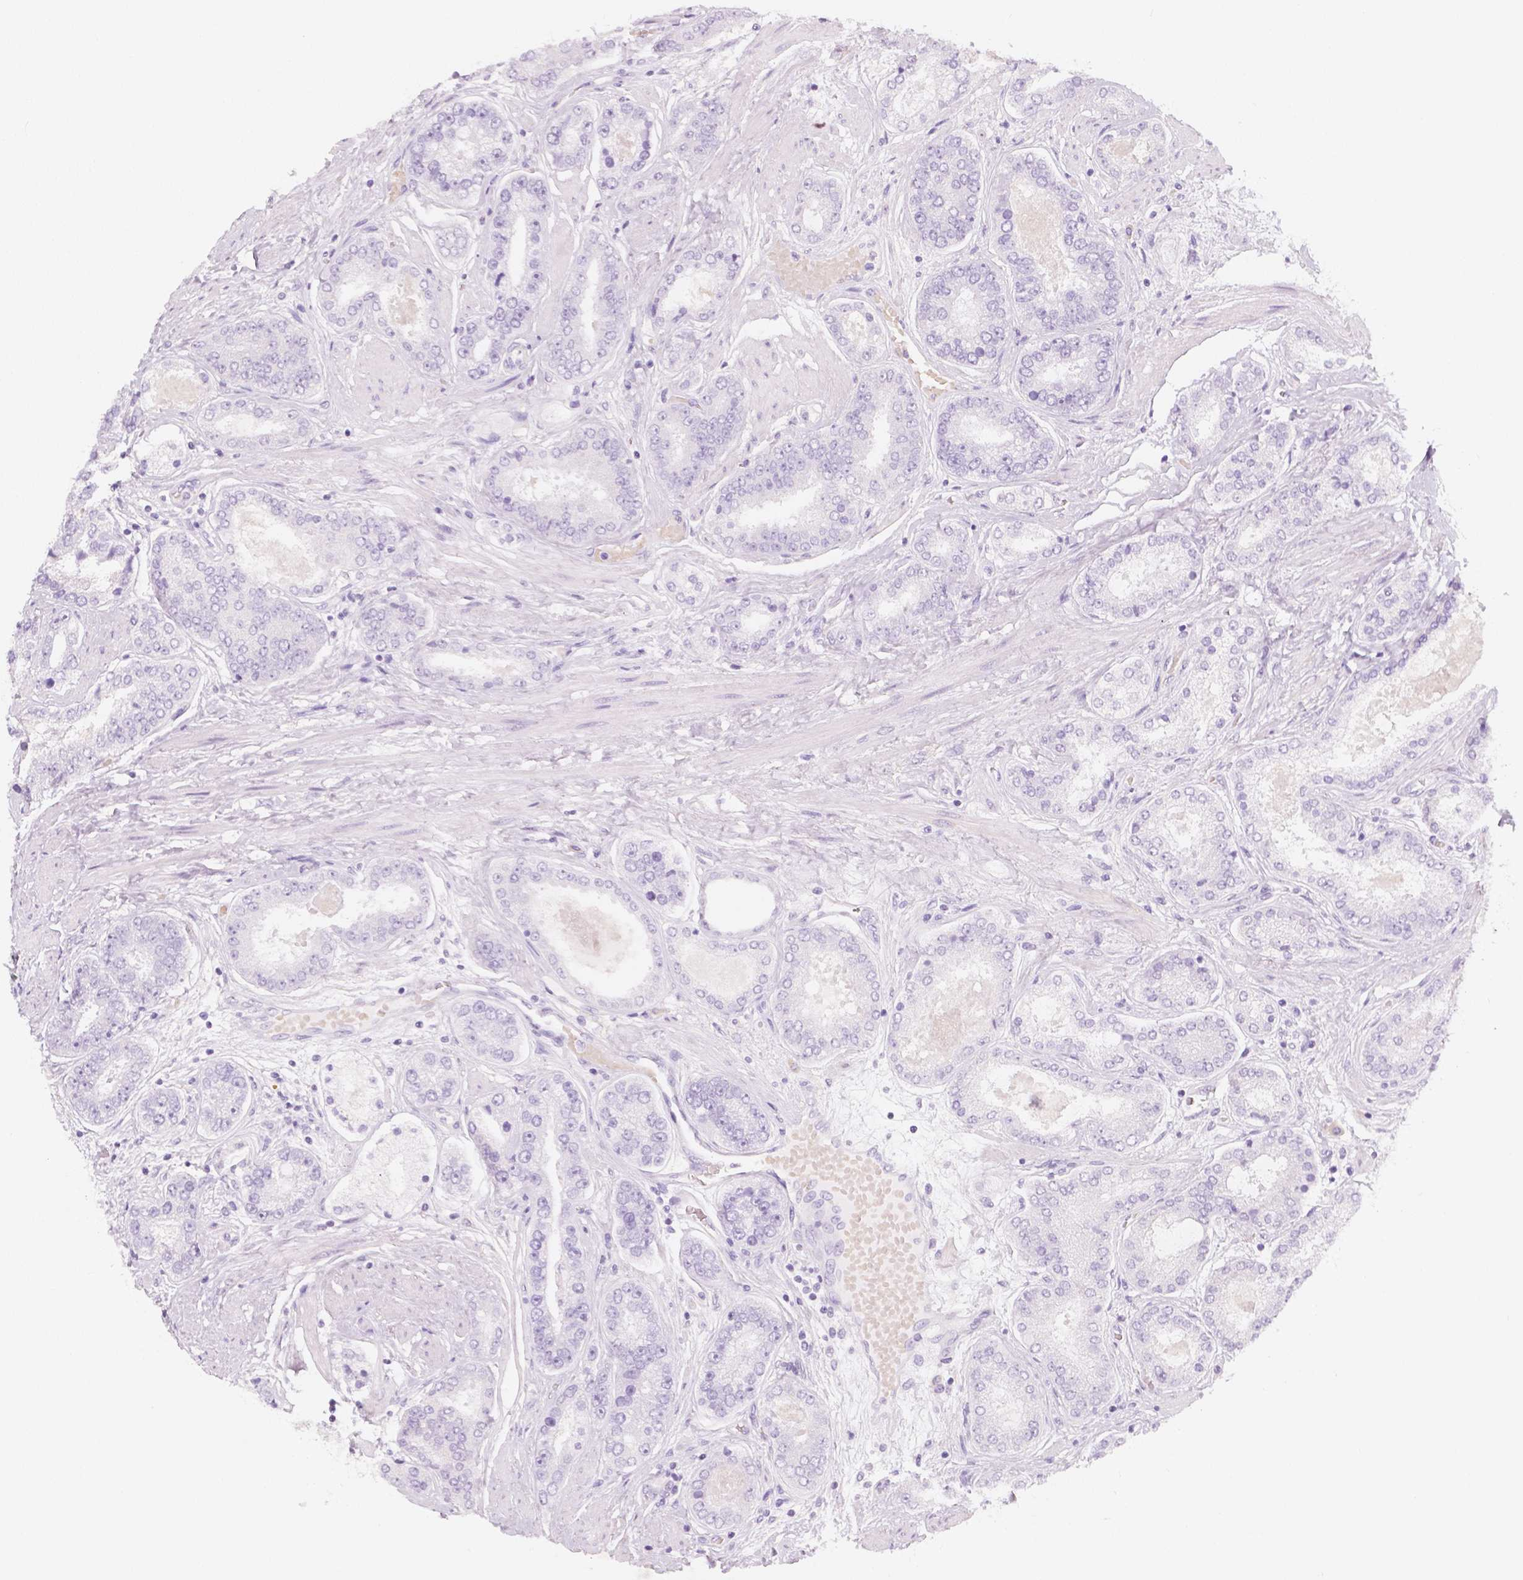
{"staining": {"intensity": "negative", "quantity": "none", "location": "none"}, "tissue": "prostate cancer", "cell_type": "Tumor cells", "image_type": "cancer", "snomed": [{"axis": "morphology", "description": "Adenocarcinoma, High grade"}, {"axis": "topography", "description": "Prostate"}], "caption": "Protein analysis of prostate cancer shows no significant staining in tumor cells. Brightfield microscopy of immunohistochemistry stained with DAB (3,3'-diaminobenzidine) (brown) and hematoxylin (blue), captured at high magnification.", "gene": "MAP1A", "patient": {"sex": "male", "age": 63}}